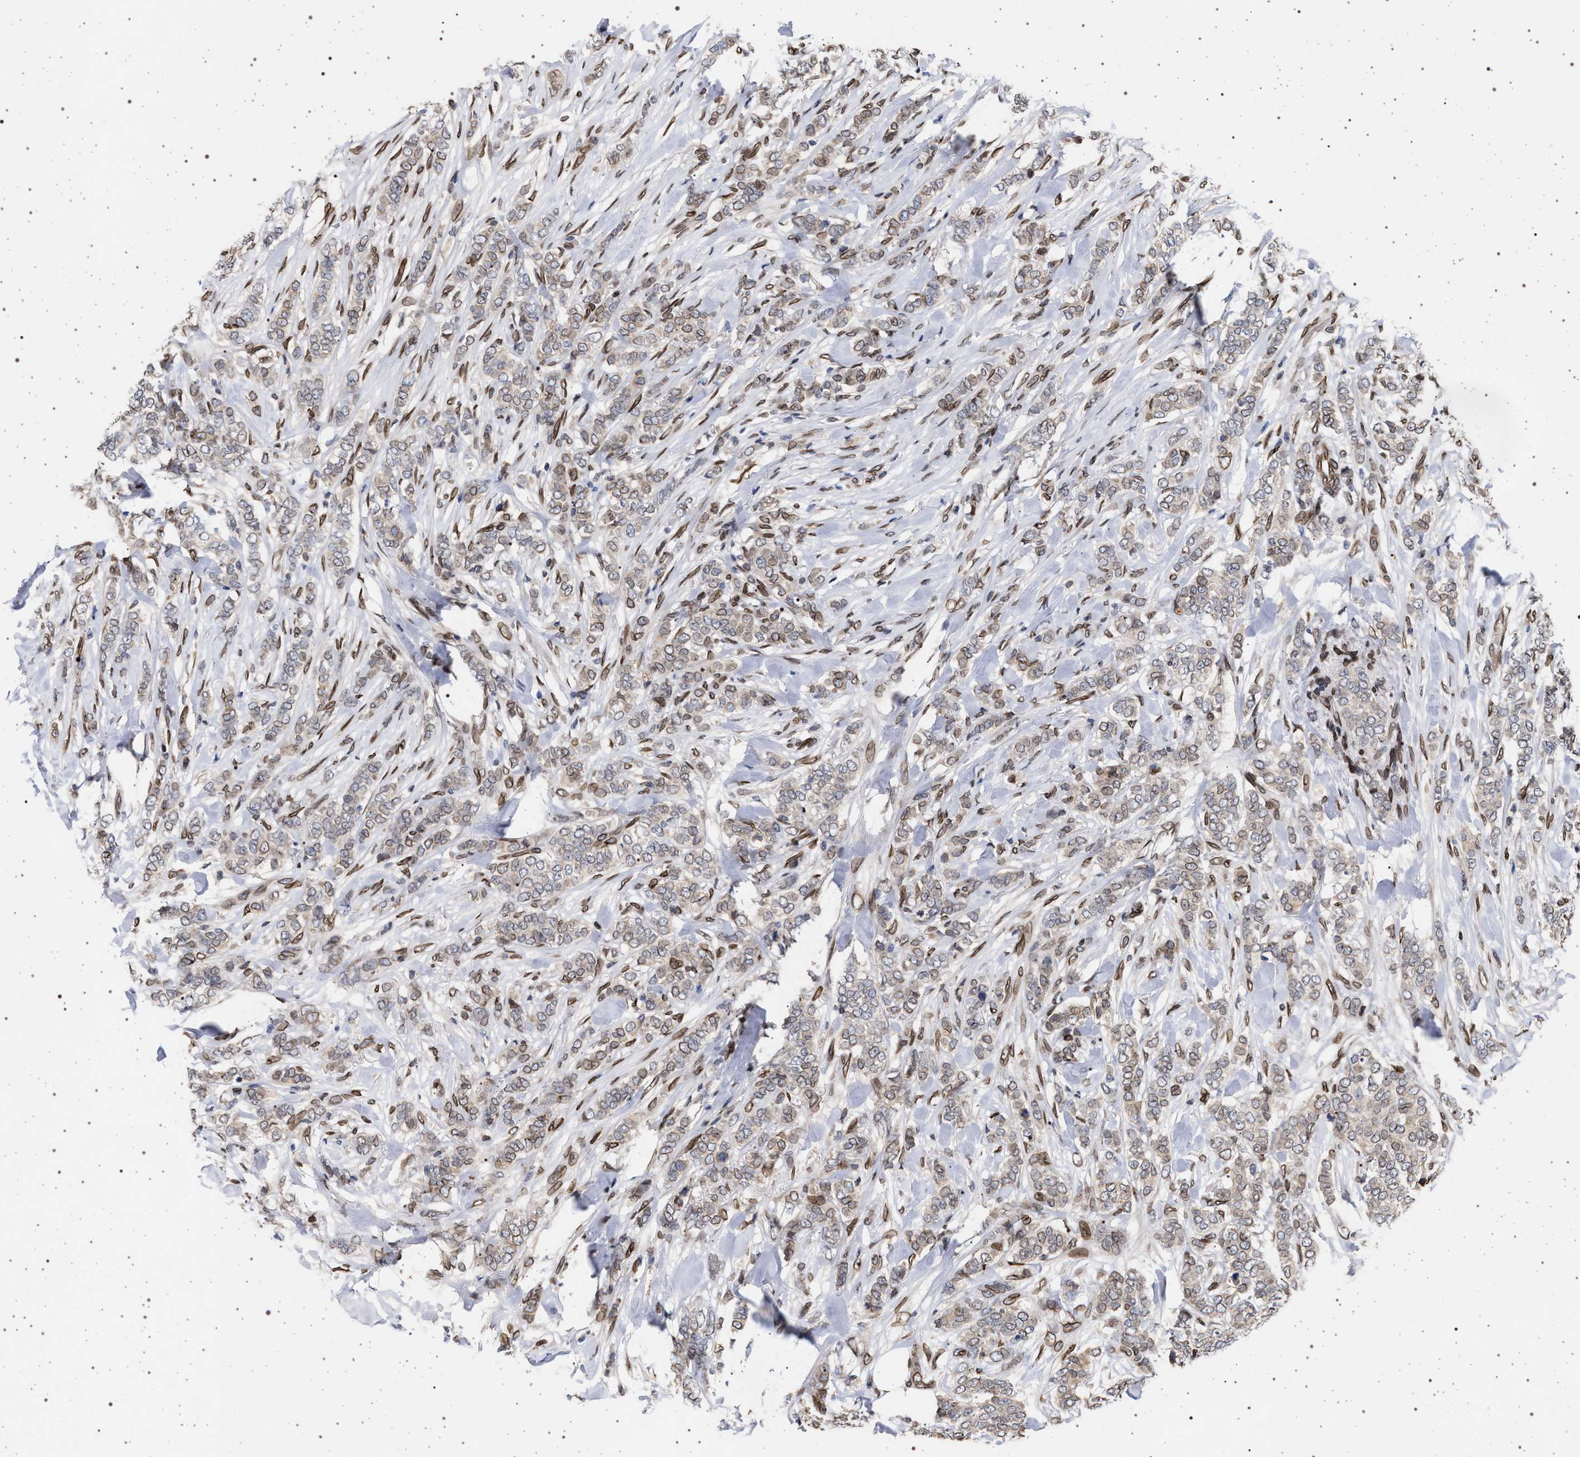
{"staining": {"intensity": "moderate", "quantity": ">75%", "location": "cytoplasmic/membranous,nuclear"}, "tissue": "breast cancer", "cell_type": "Tumor cells", "image_type": "cancer", "snomed": [{"axis": "morphology", "description": "Lobular carcinoma"}, {"axis": "topography", "description": "Skin"}, {"axis": "topography", "description": "Breast"}], "caption": "IHC photomicrograph of breast lobular carcinoma stained for a protein (brown), which shows medium levels of moderate cytoplasmic/membranous and nuclear staining in about >75% of tumor cells.", "gene": "ING2", "patient": {"sex": "female", "age": 46}}